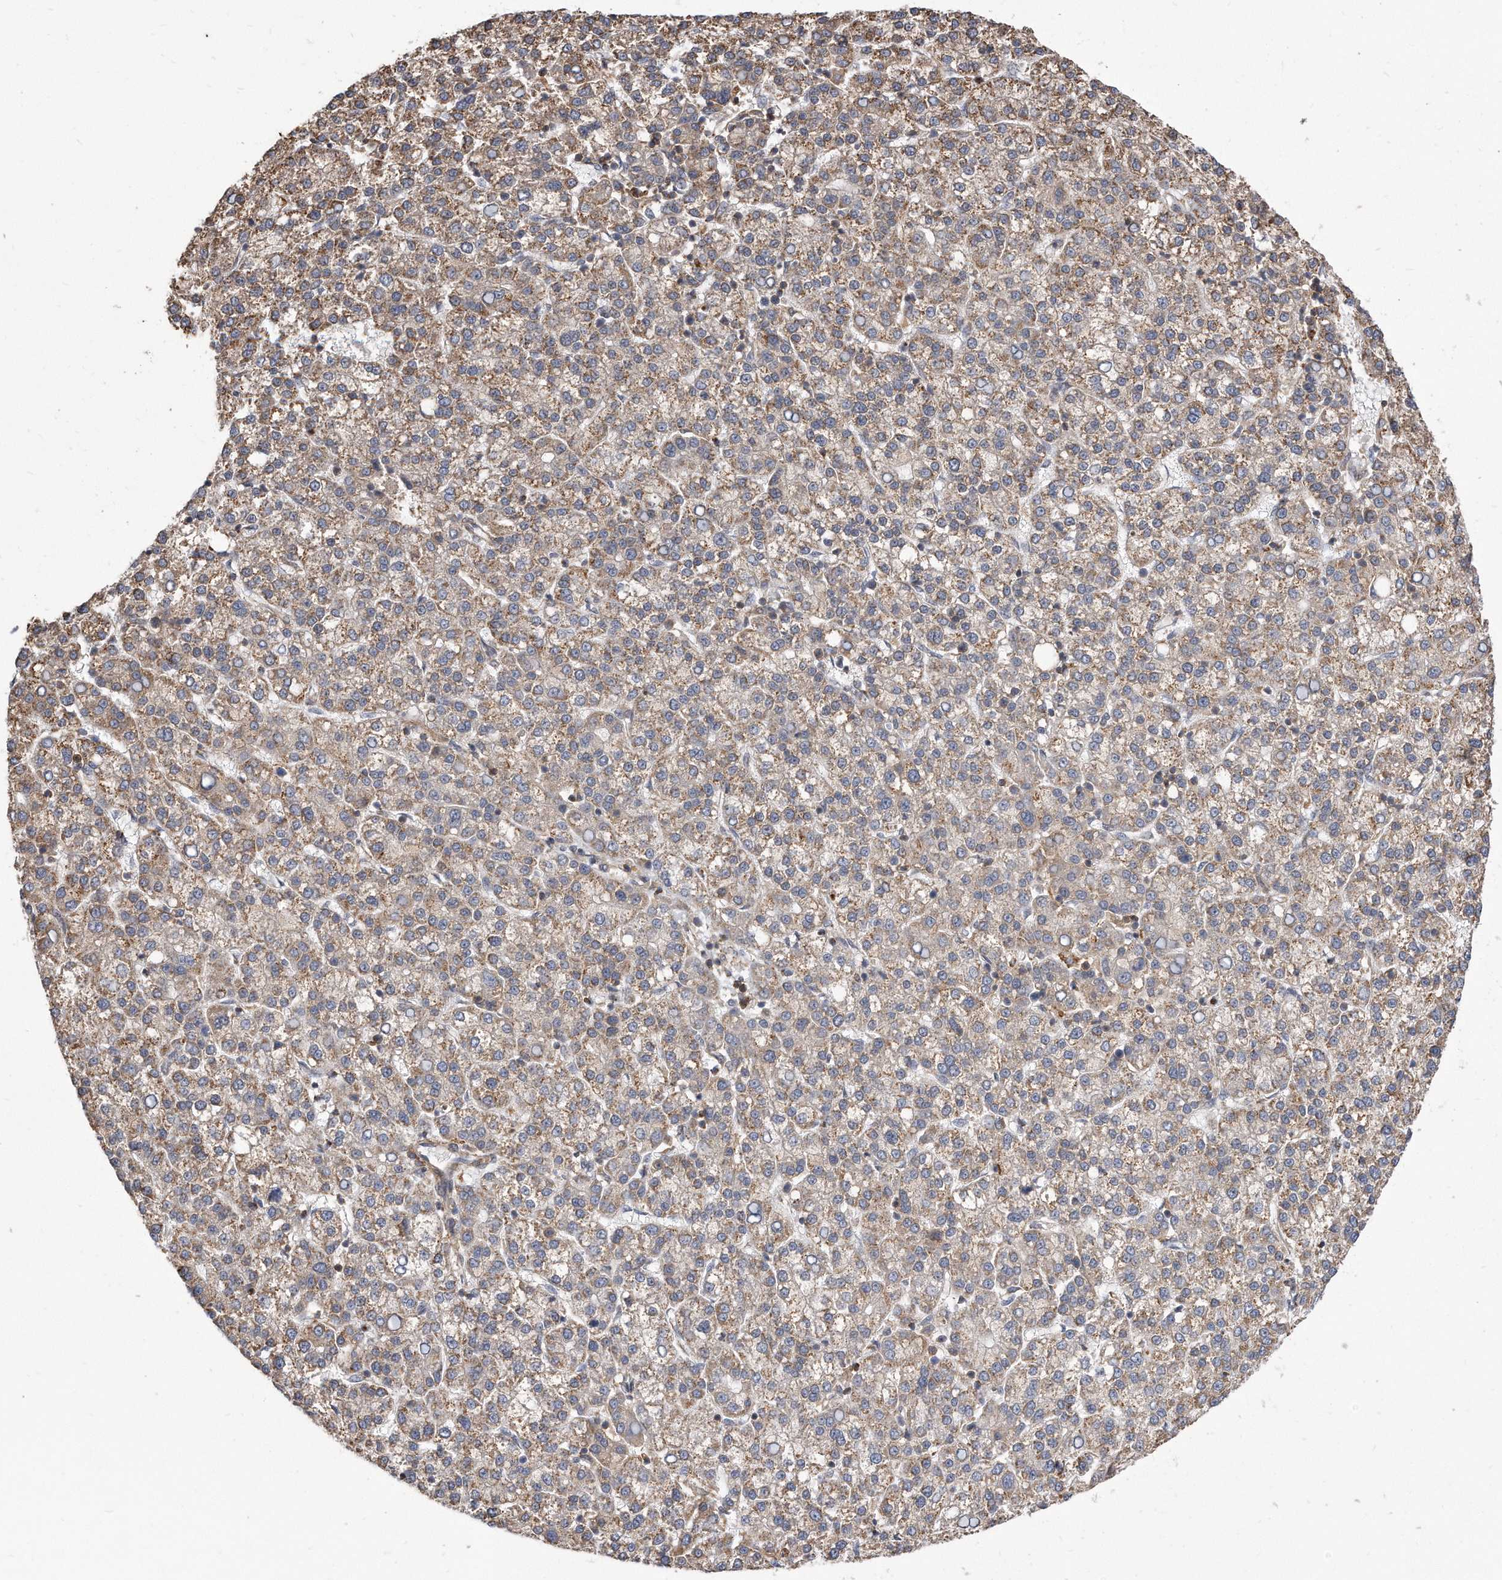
{"staining": {"intensity": "weak", "quantity": ">75%", "location": "cytoplasmic/membranous"}, "tissue": "liver cancer", "cell_type": "Tumor cells", "image_type": "cancer", "snomed": [{"axis": "morphology", "description": "Carcinoma, Hepatocellular, NOS"}, {"axis": "topography", "description": "Liver"}], "caption": "Immunohistochemical staining of liver cancer displays weak cytoplasmic/membranous protein positivity in approximately >75% of tumor cells.", "gene": "TCP1", "patient": {"sex": "female", "age": 58}}